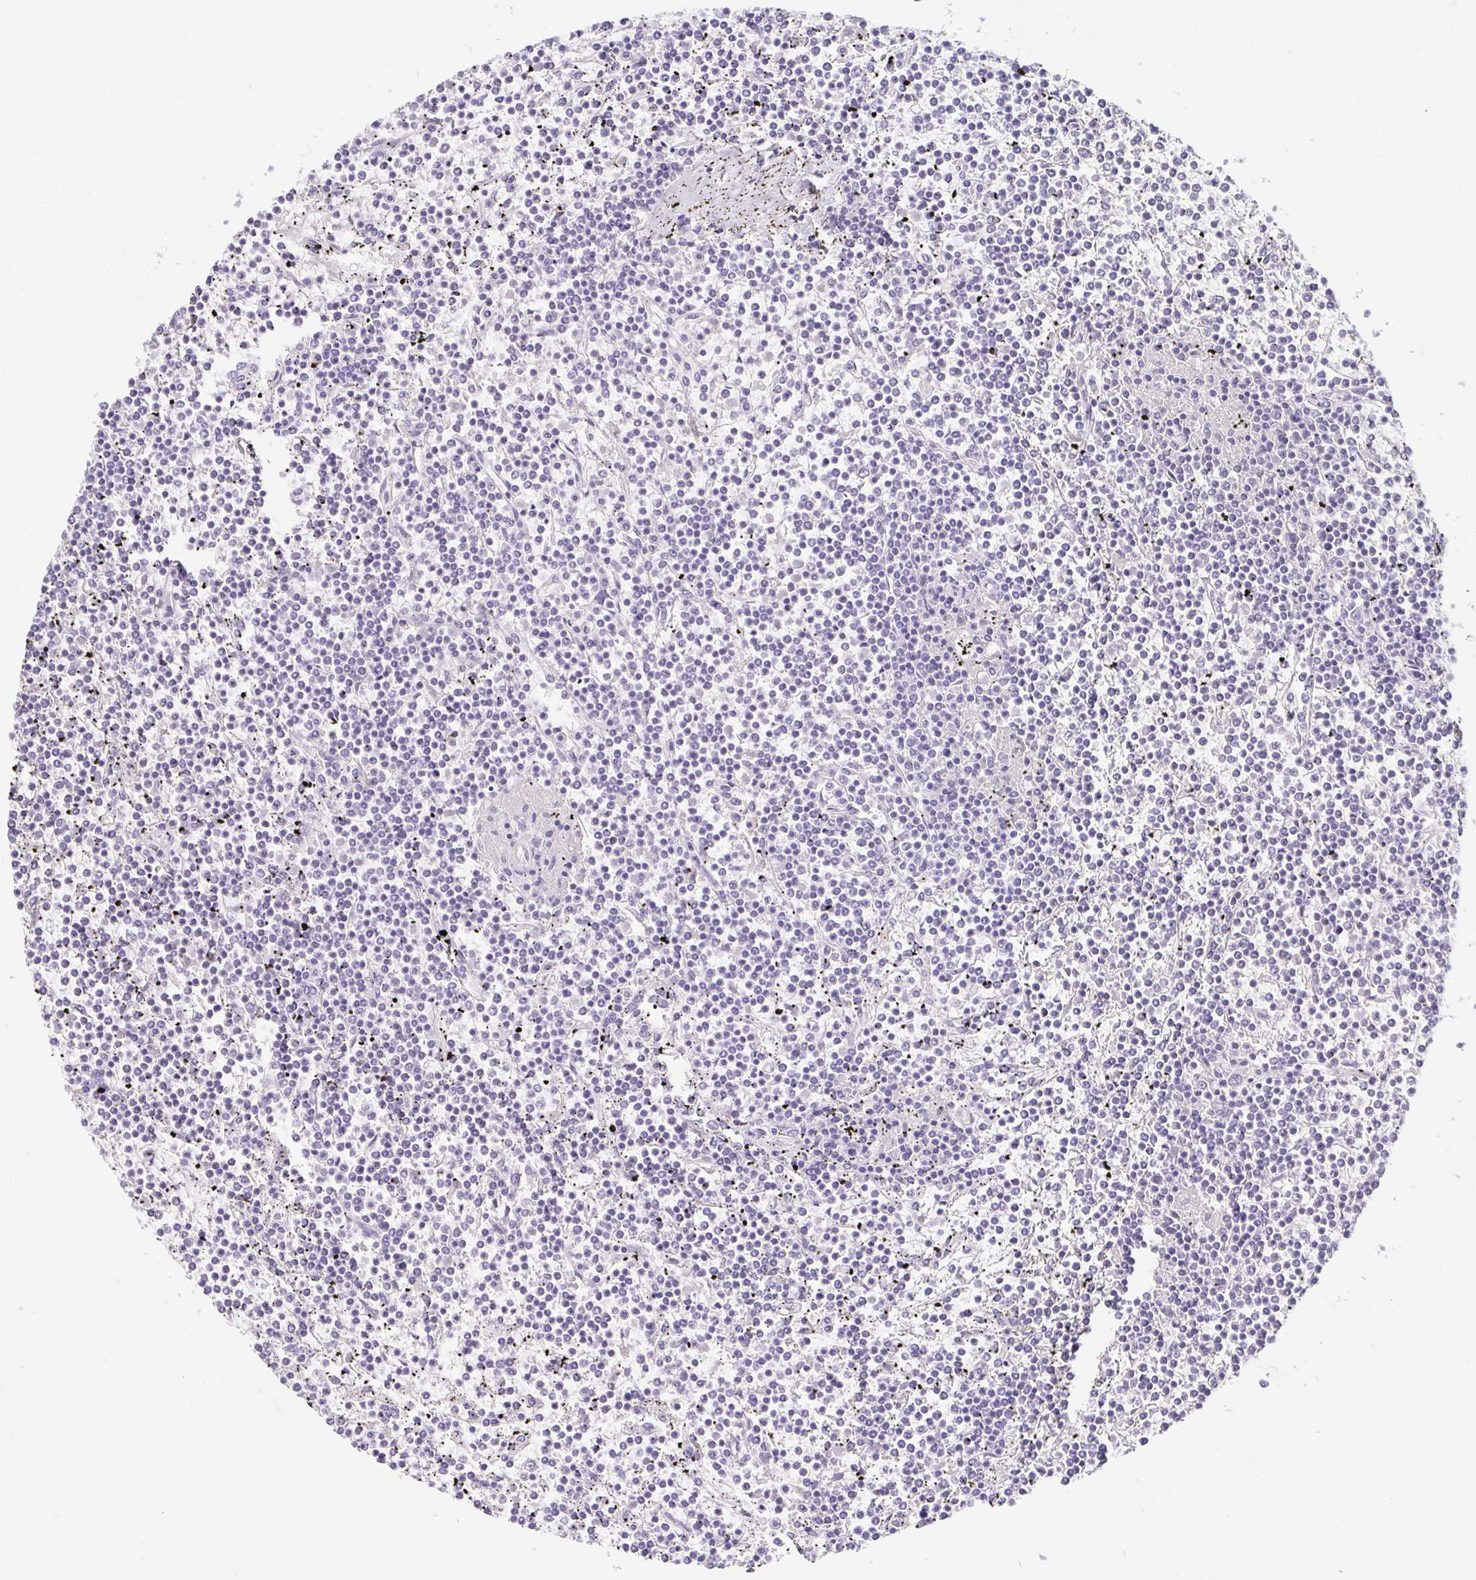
{"staining": {"intensity": "negative", "quantity": "none", "location": "none"}, "tissue": "lymphoma", "cell_type": "Tumor cells", "image_type": "cancer", "snomed": [{"axis": "morphology", "description": "Malignant lymphoma, non-Hodgkin's type, Low grade"}, {"axis": "topography", "description": "Spleen"}], "caption": "High power microscopy micrograph of an IHC image of low-grade malignant lymphoma, non-Hodgkin's type, revealing no significant expression in tumor cells.", "gene": "HAPLN2", "patient": {"sex": "female", "age": 19}}